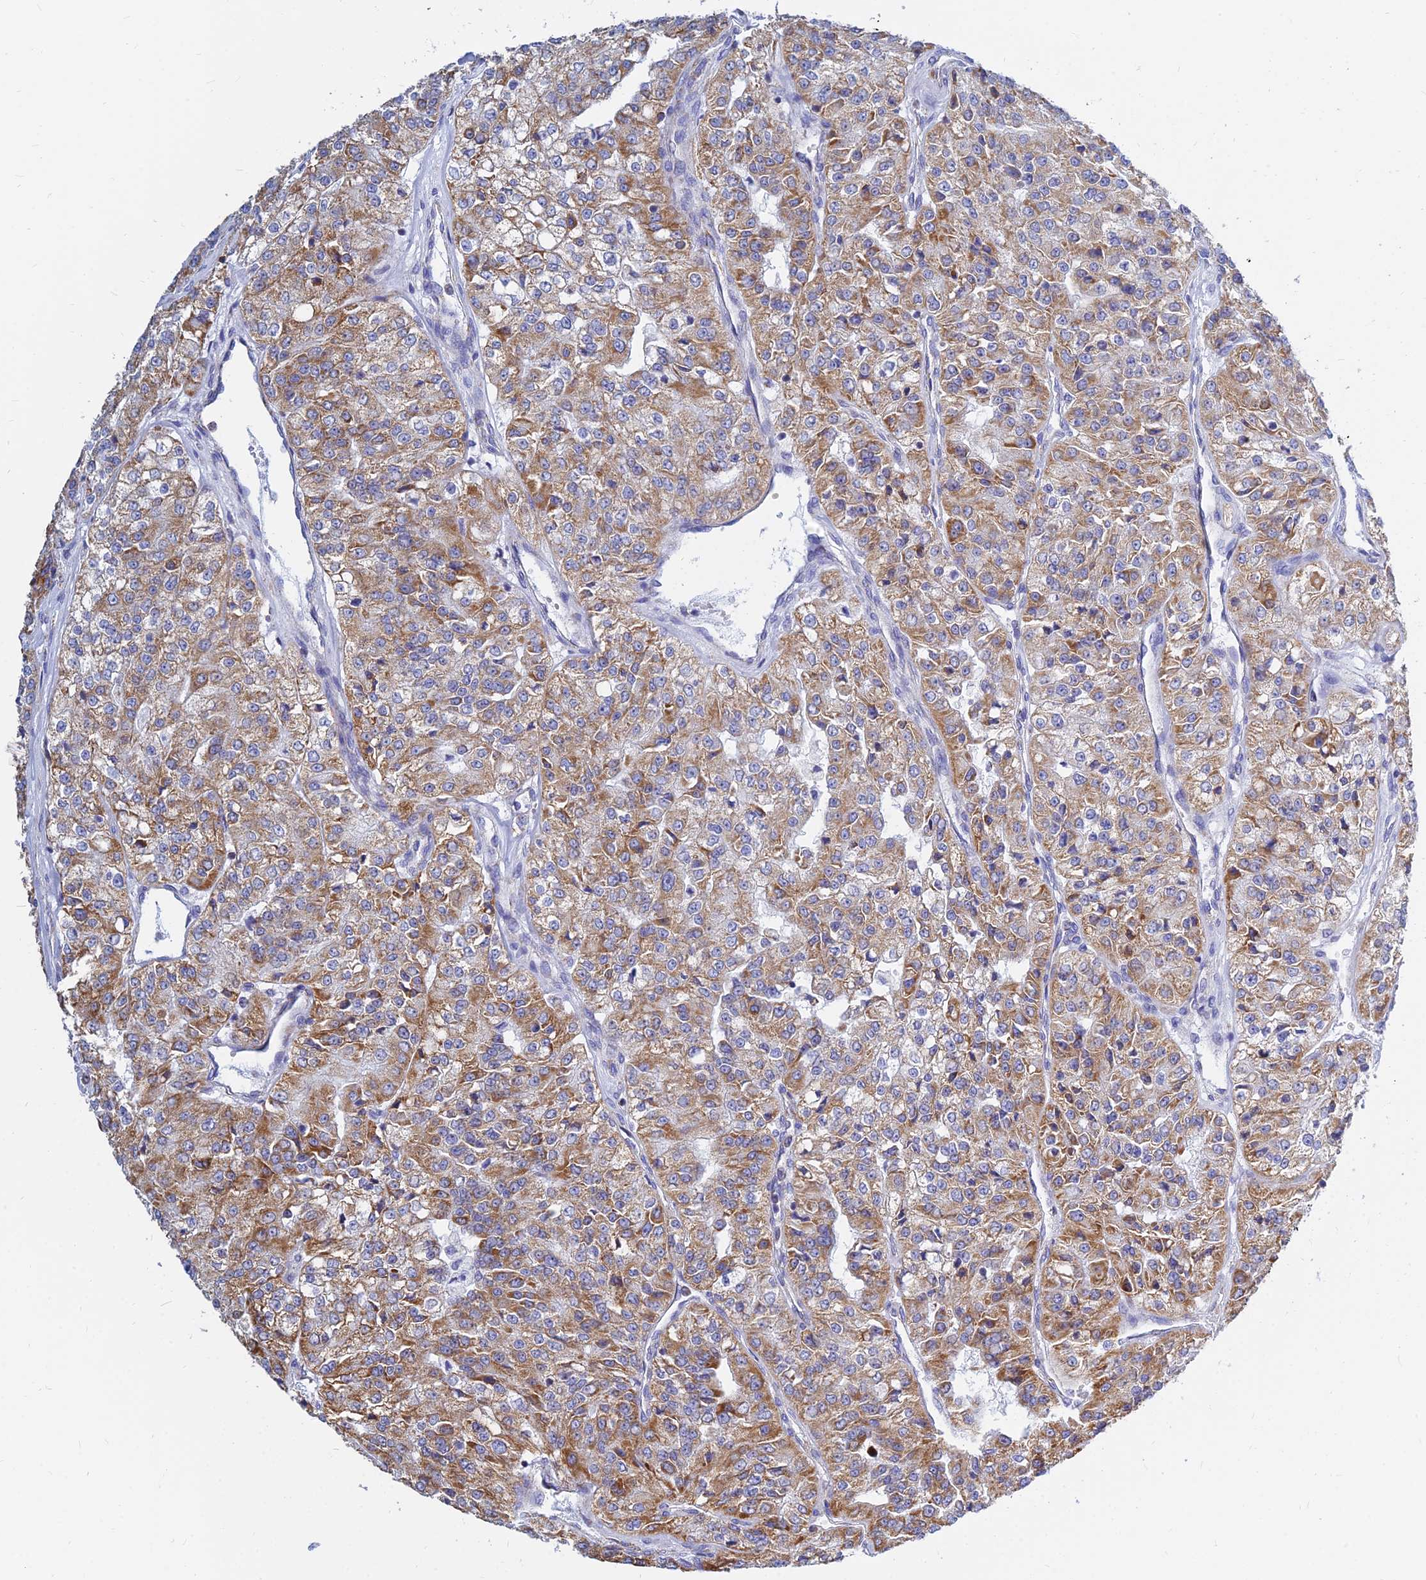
{"staining": {"intensity": "moderate", "quantity": ">75%", "location": "cytoplasmic/membranous"}, "tissue": "renal cancer", "cell_type": "Tumor cells", "image_type": "cancer", "snomed": [{"axis": "morphology", "description": "Adenocarcinoma, NOS"}, {"axis": "topography", "description": "Kidney"}], "caption": "A high-resolution photomicrograph shows IHC staining of renal adenocarcinoma, which demonstrates moderate cytoplasmic/membranous expression in approximately >75% of tumor cells.", "gene": "MGST1", "patient": {"sex": "female", "age": 63}}